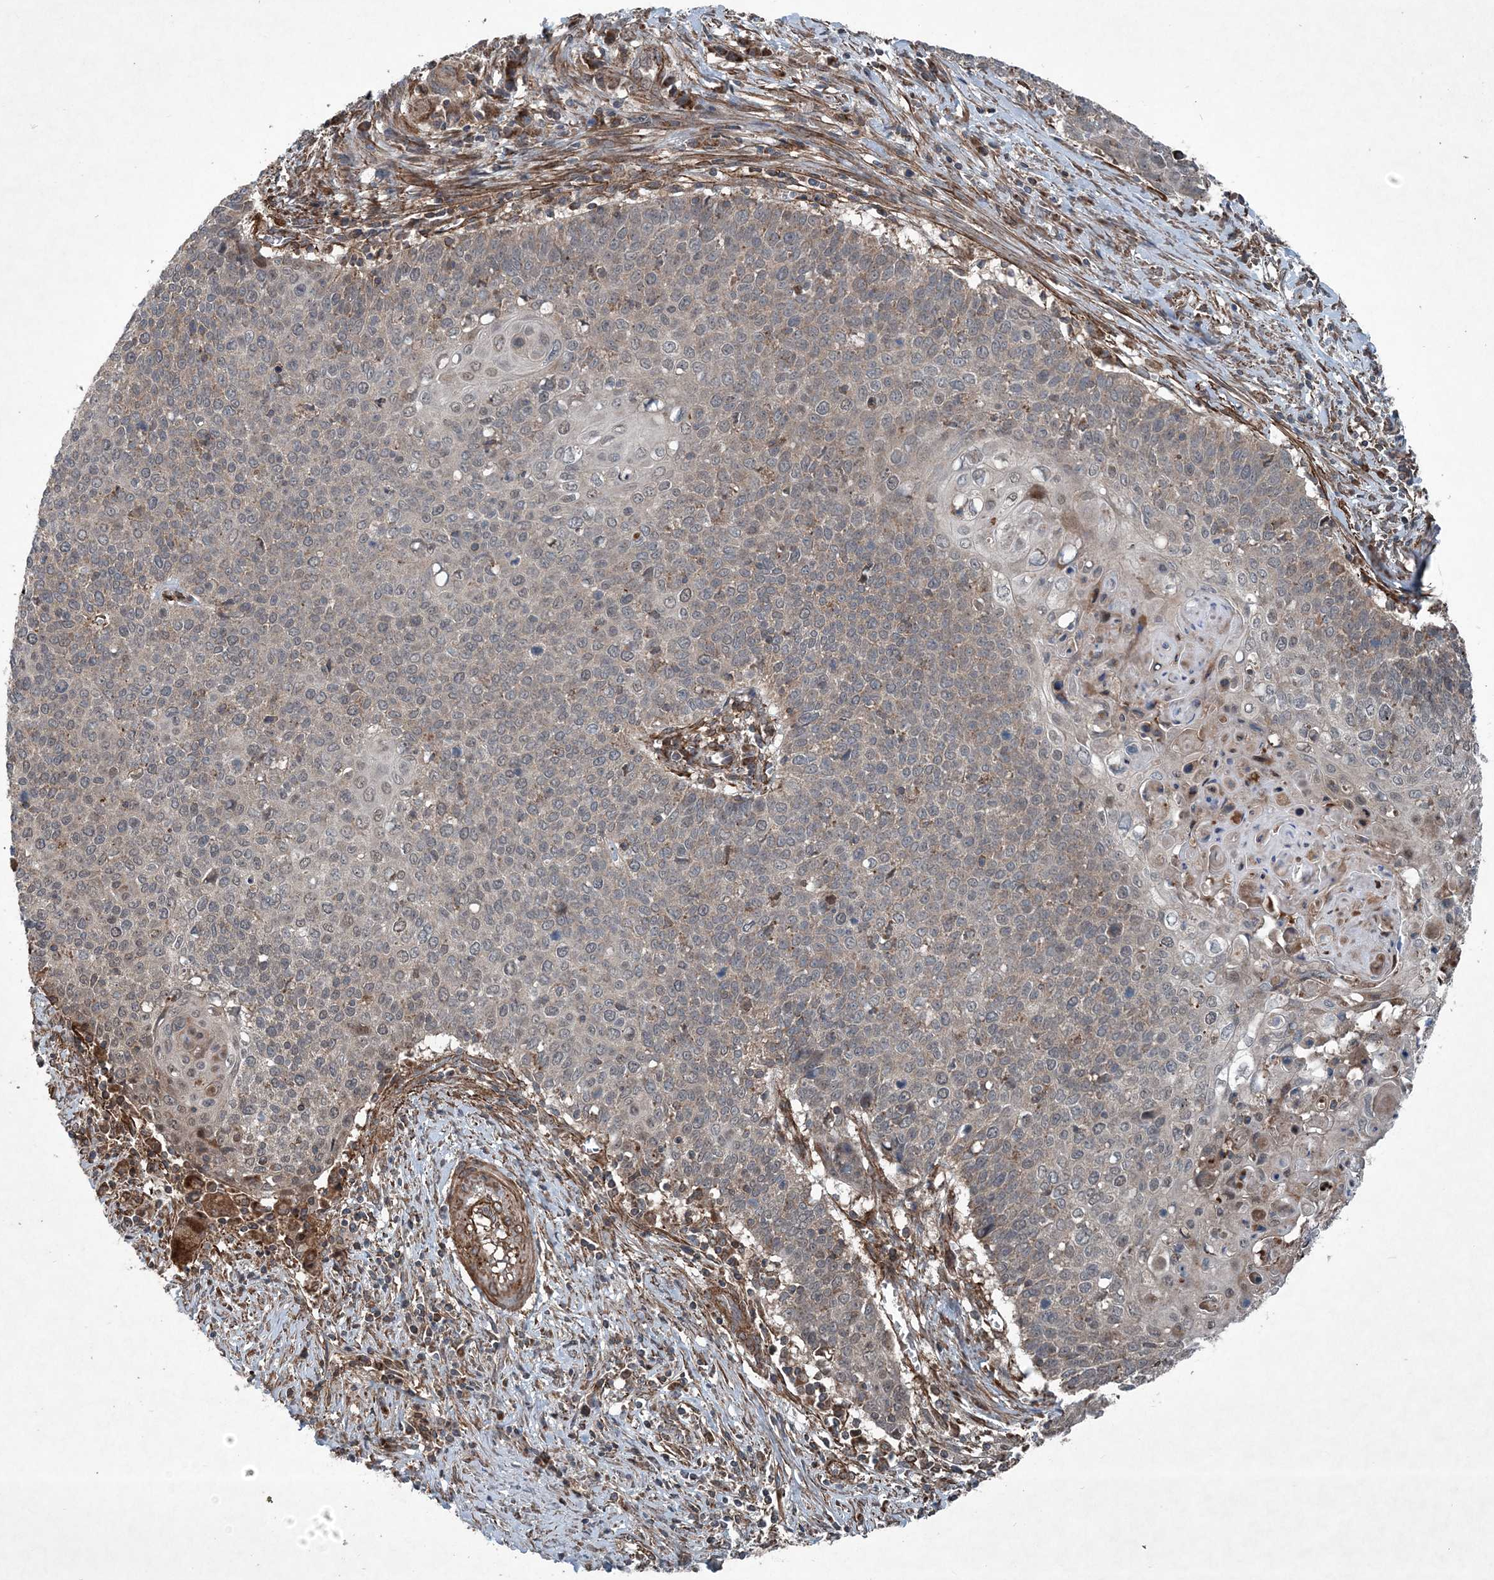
{"staining": {"intensity": "weak", "quantity": "<25%", "location": "cytoplasmic/membranous"}, "tissue": "cervical cancer", "cell_type": "Tumor cells", "image_type": "cancer", "snomed": [{"axis": "morphology", "description": "Squamous cell carcinoma, NOS"}, {"axis": "topography", "description": "Cervix"}], "caption": "Immunohistochemical staining of human cervical cancer (squamous cell carcinoma) exhibits no significant staining in tumor cells.", "gene": "NDUFA2", "patient": {"sex": "female", "age": 39}}